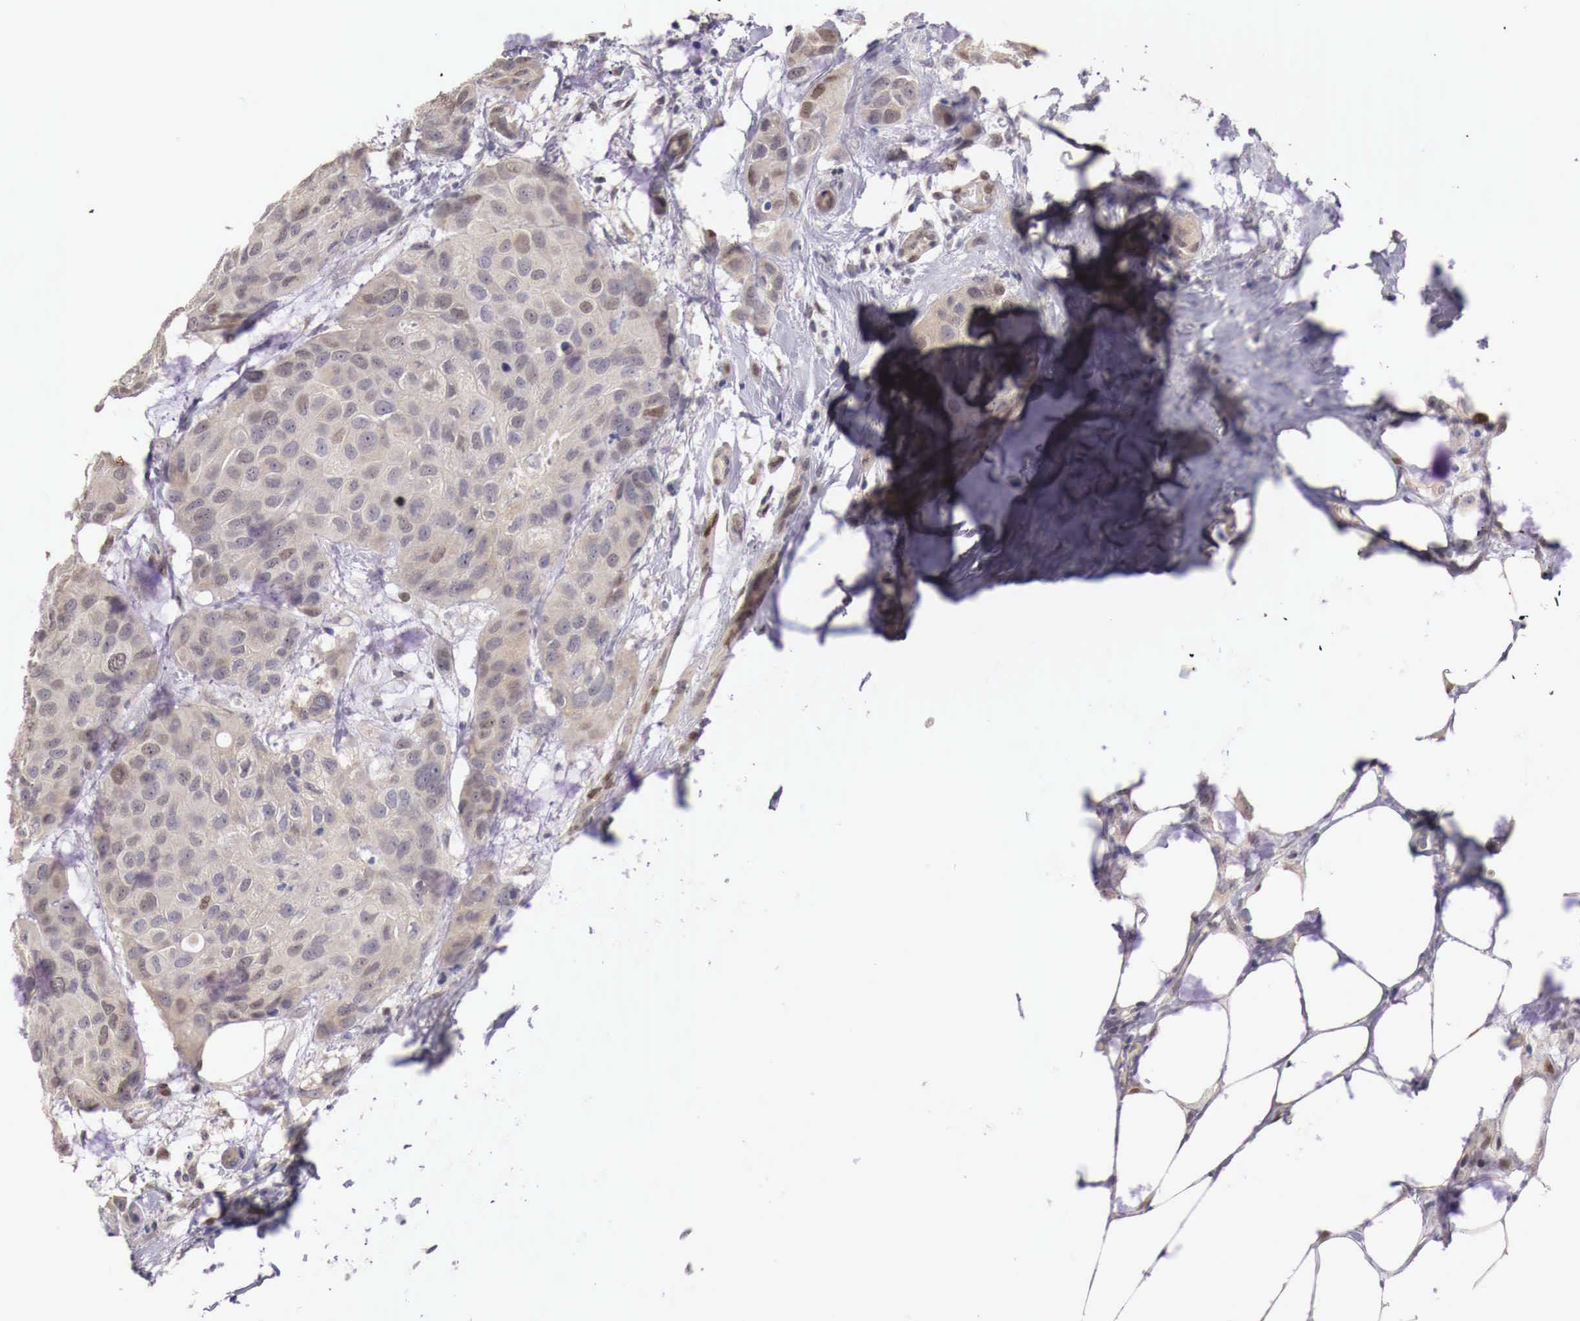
{"staining": {"intensity": "negative", "quantity": "none", "location": "none"}, "tissue": "breast cancer", "cell_type": "Tumor cells", "image_type": "cancer", "snomed": [{"axis": "morphology", "description": "Duct carcinoma"}, {"axis": "topography", "description": "Breast"}], "caption": "Immunohistochemistry (IHC) histopathology image of neoplastic tissue: human breast cancer stained with DAB (3,3'-diaminobenzidine) reveals no significant protein positivity in tumor cells. Nuclei are stained in blue.", "gene": "ENOX2", "patient": {"sex": "female", "age": 68}}